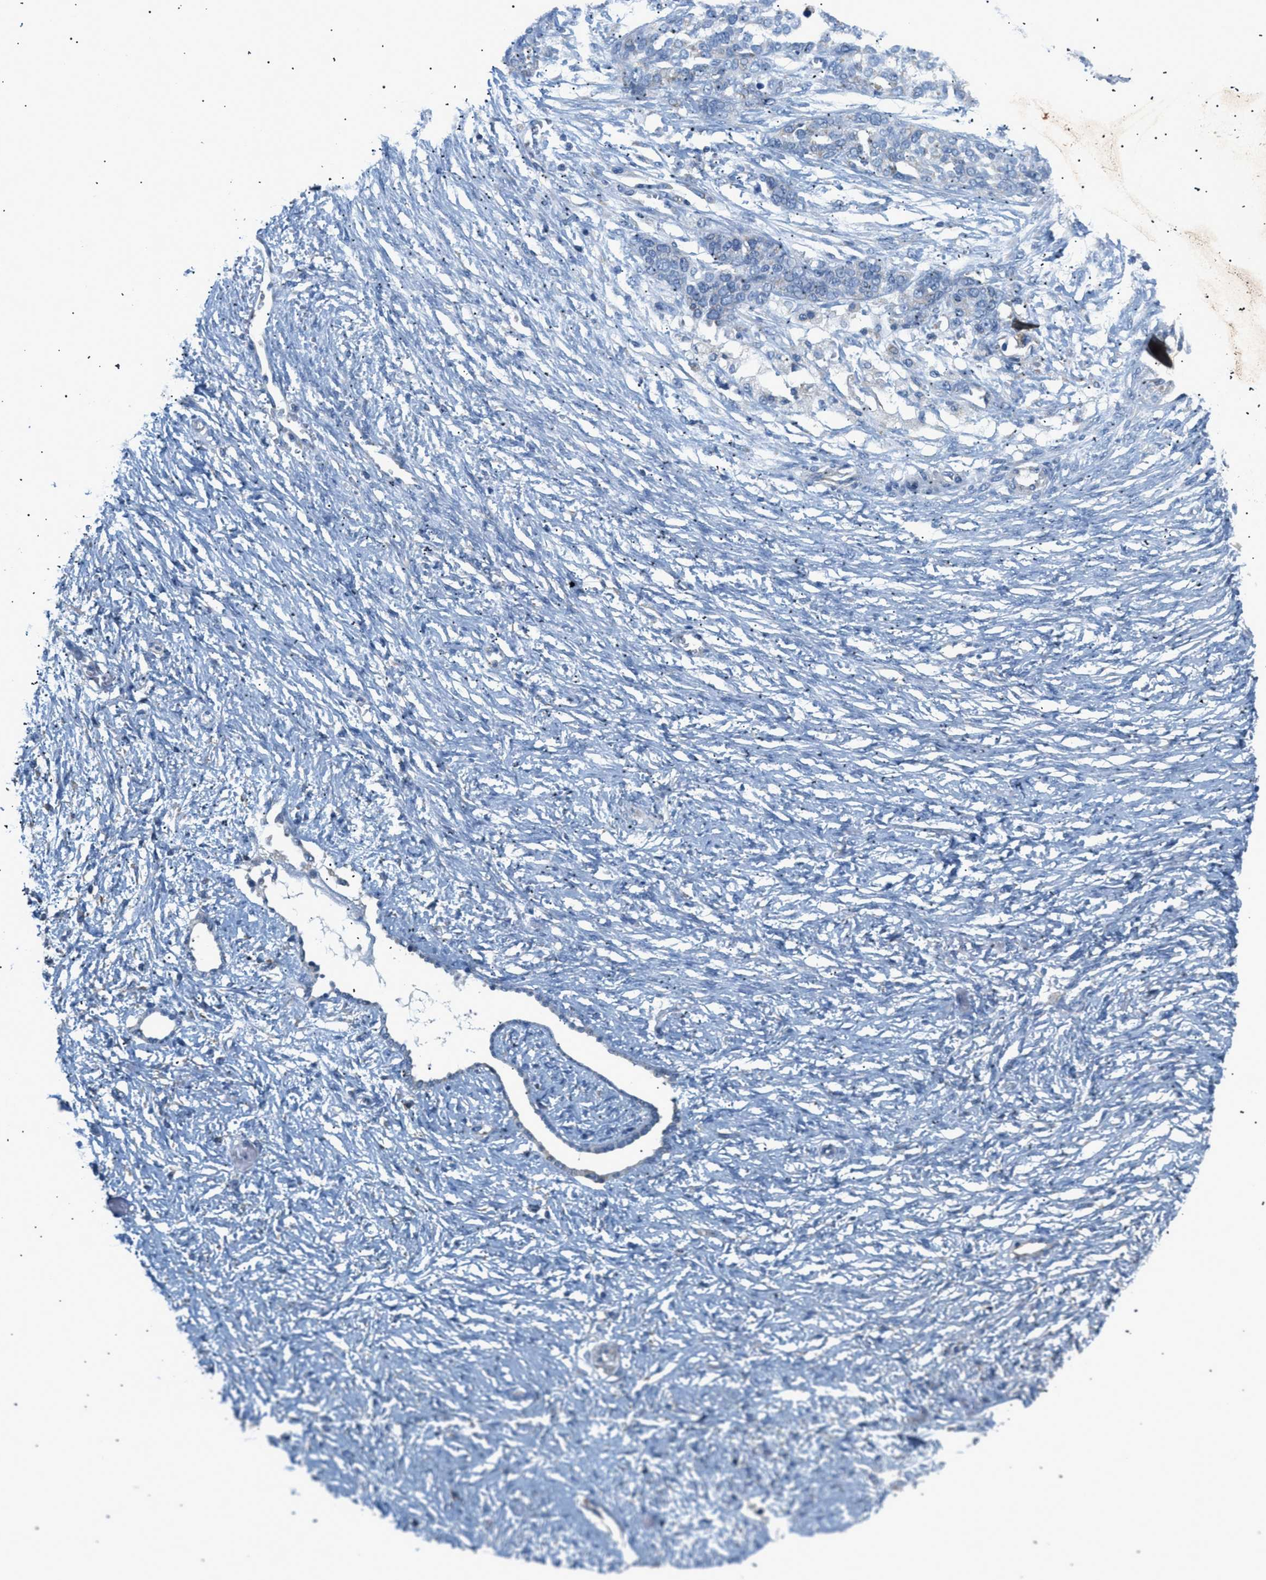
{"staining": {"intensity": "negative", "quantity": "none", "location": "none"}, "tissue": "ovarian cancer", "cell_type": "Tumor cells", "image_type": "cancer", "snomed": [{"axis": "morphology", "description": "Cystadenocarcinoma, serous, NOS"}, {"axis": "topography", "description": "Ovary"}], "caption": "Tumor cells are negative for protein expression in human ovarian serous cystadenocarcinoma.", "gene": "ILDR1", "patient": {"sex": "female", "age": 44}}